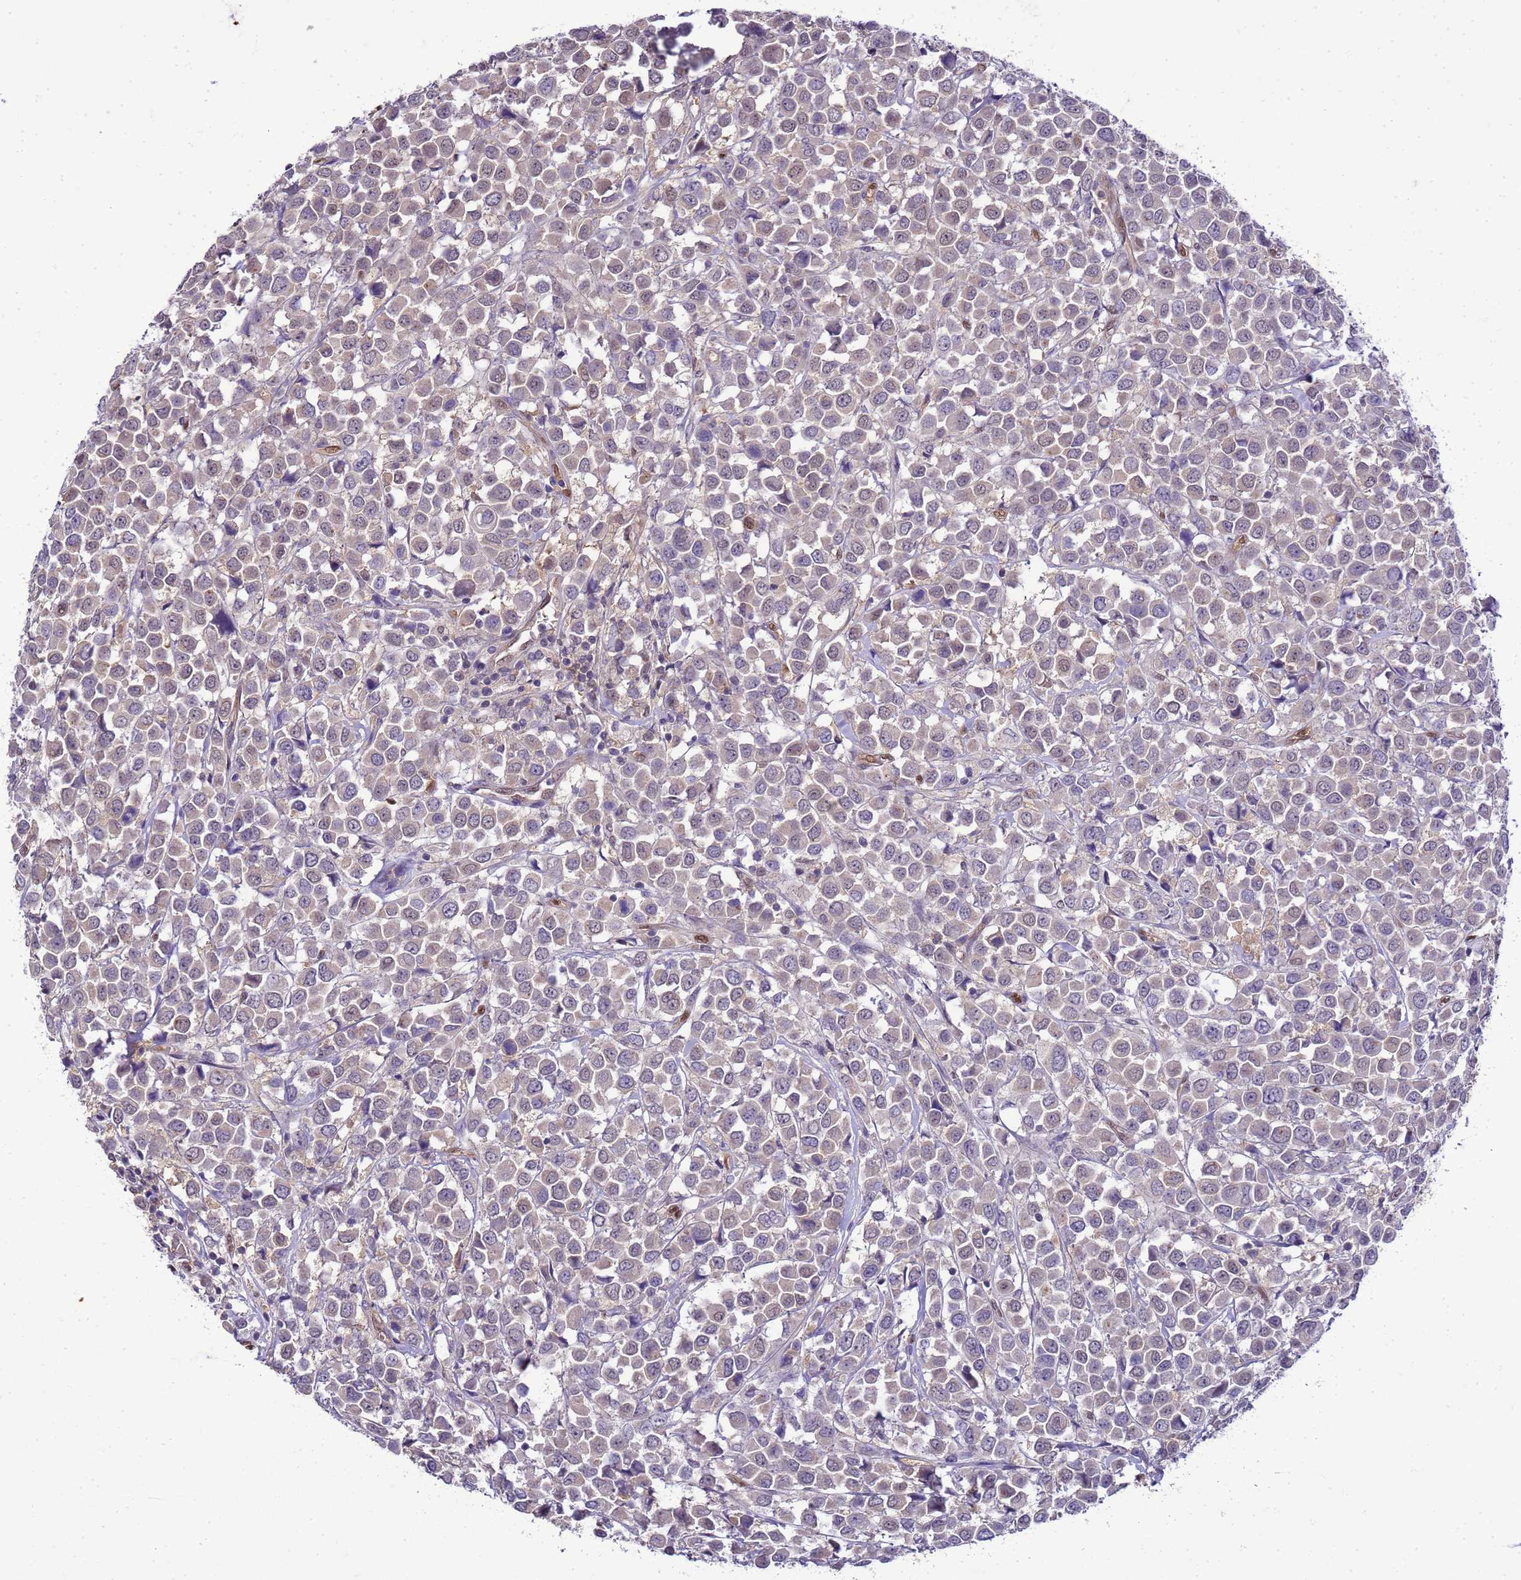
{"staining": {"intensity": "weak", "quantity": "25%-75%", "location": "cytoplasmic/membranous"}, "tissue": "breast cancer", "cell_type": "Tumor cells", "image_type": "cancer", "snomed": [{"axis": "morphology", "description": "Duct carcinoma"}, {"axis": "topography", "description": "Breast"}], "caption": "This is a histology image of IHC staining of invasive ductal carcinoma (breast), which shows weak staining in the cytoplasmic/membranous of tumor cells.", "gene": "DDI2", "patient": {"sex": "female", "age": 61}}